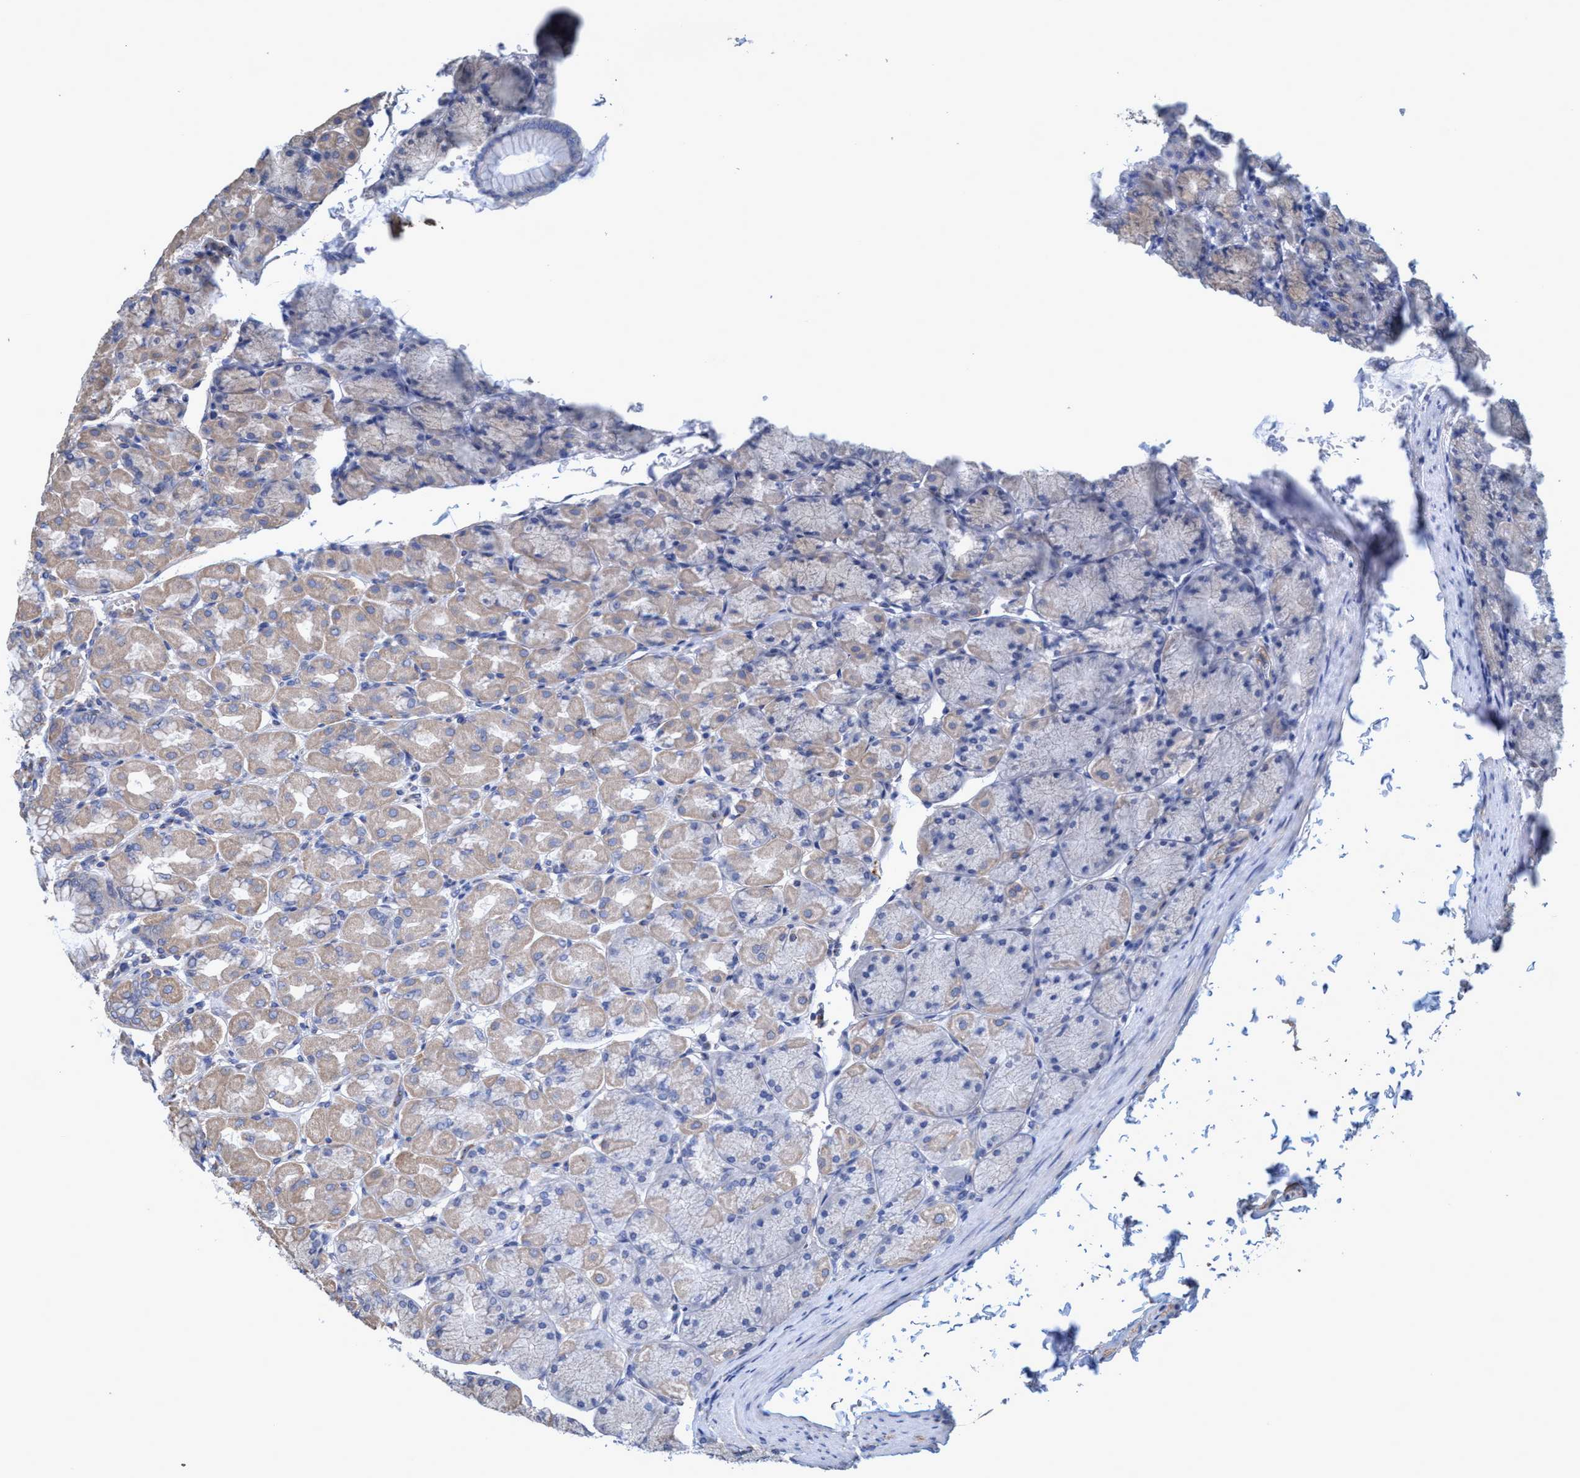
{"staining": {"intensity": "weak", "quantity": "<25%", "location": "cytoplasmic/membranous"}, "tissue": "stomach", "cell_type": "Glandular cells", "image_type": "normal", "snomed": [{"axis": "morphology", "description": "Normal tissue, NOS"}, {"axis": "topography", "description": "Stomach, upper"}], "caption": "Immunohistochemical staining of benign stomach displays no significant positivity in glandular cells. (Immunohistochemistry (ihc), brightfield microscopy, high magnification).", "gene": "BICD2", "patient": {"sex": "female", "age": 56}}